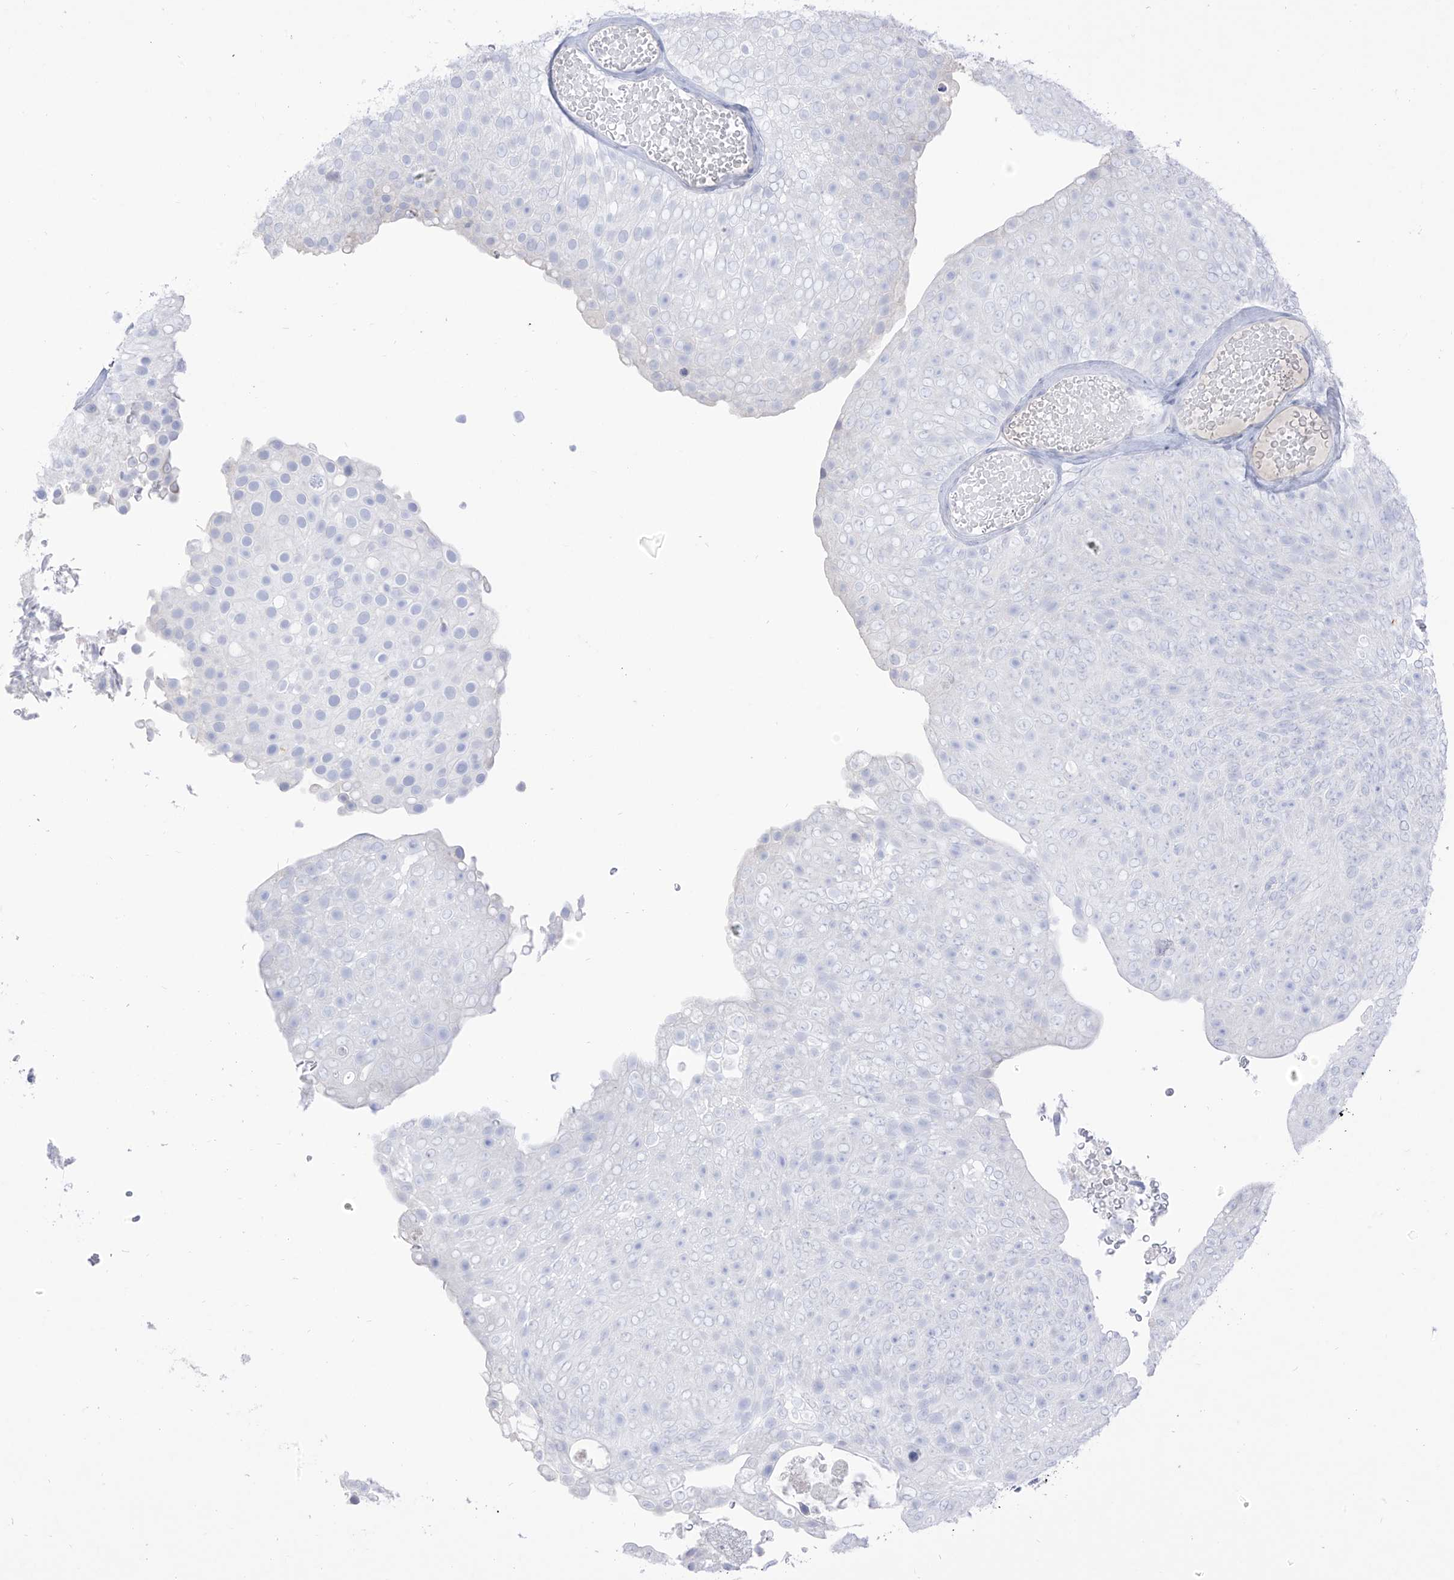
{"staining": {"intensity": "negative", "quantity": "none", "location": "none"}, "tissue": "urothelial cancer", "cell_type": "Tumor cells", "image_type": "cancer", "snomed": [{"axis": "morphology", "description": "Urothelial carcinoma, Low grade"}, {"axis": "topography", "description": "Urinary bladder"}], "caption": "There is no significant staining in tumor cells of urothelial cancer.", "gene": "TGM4", "patient": {"sex": "male", "age": 78}}